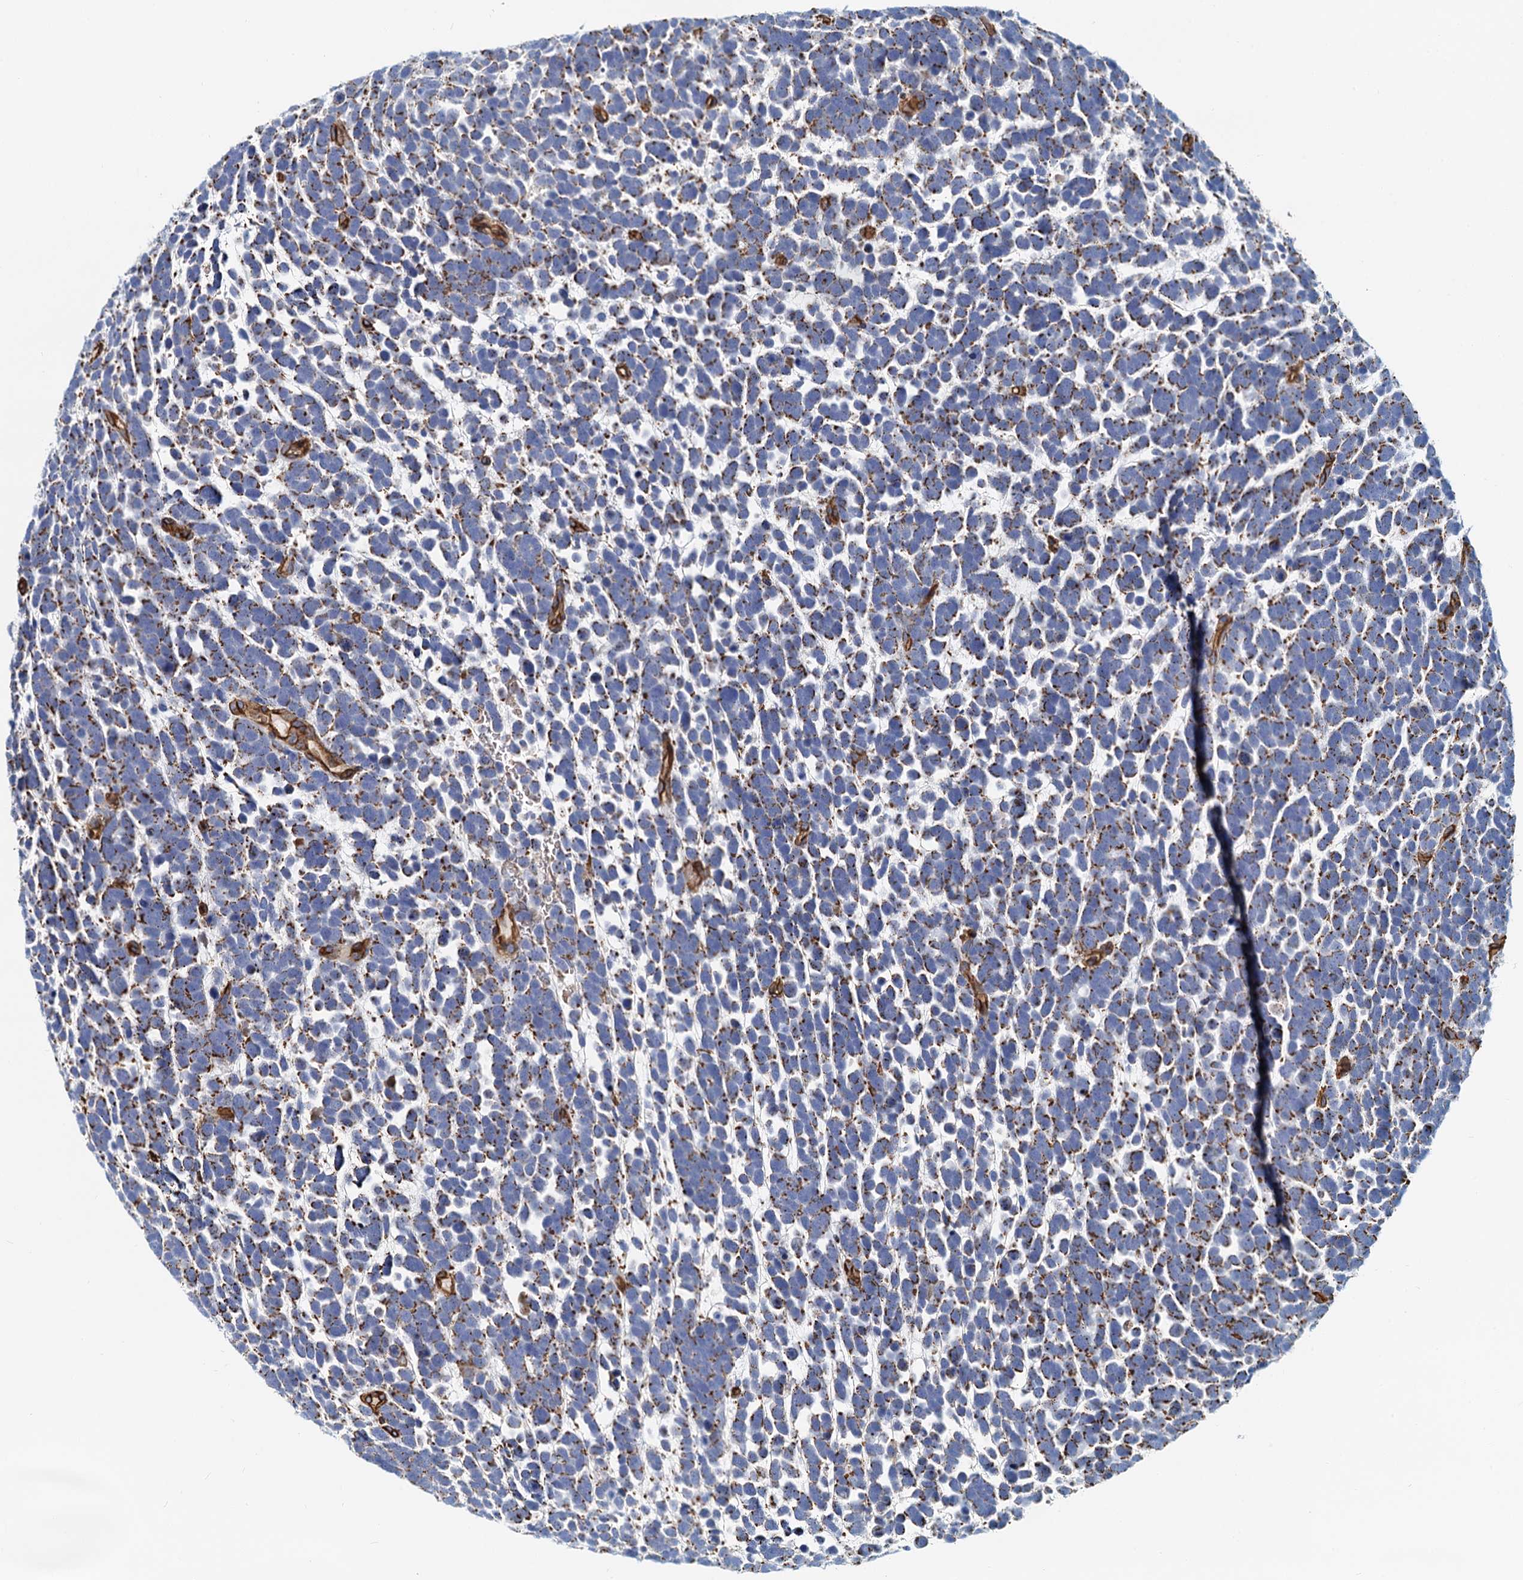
{"staining": {"intensity": "moderate", "quantity": ">75%", "location": "cytoplasmic/membranous"}, "tissue": "urothelial cancer", "cell_type": "Tumor cells", "image_type": "cancer", "snomed": [{"axis": "morphology", "description": "Urothelial carcinoma, High grade"}, {"axis": "topography", "description": "Urinary bladder"}], "caption": "Immunohistochemical staining of human urothelial cancer exhibits medium levels of moderate cytoplasmic/membranous protein expression in about >75% of tumor cells. (Brightfield microscopy of DAB IHC at high magnification).", "gene": "DGKG", "patient": {"sex": "female", "age": 82}}